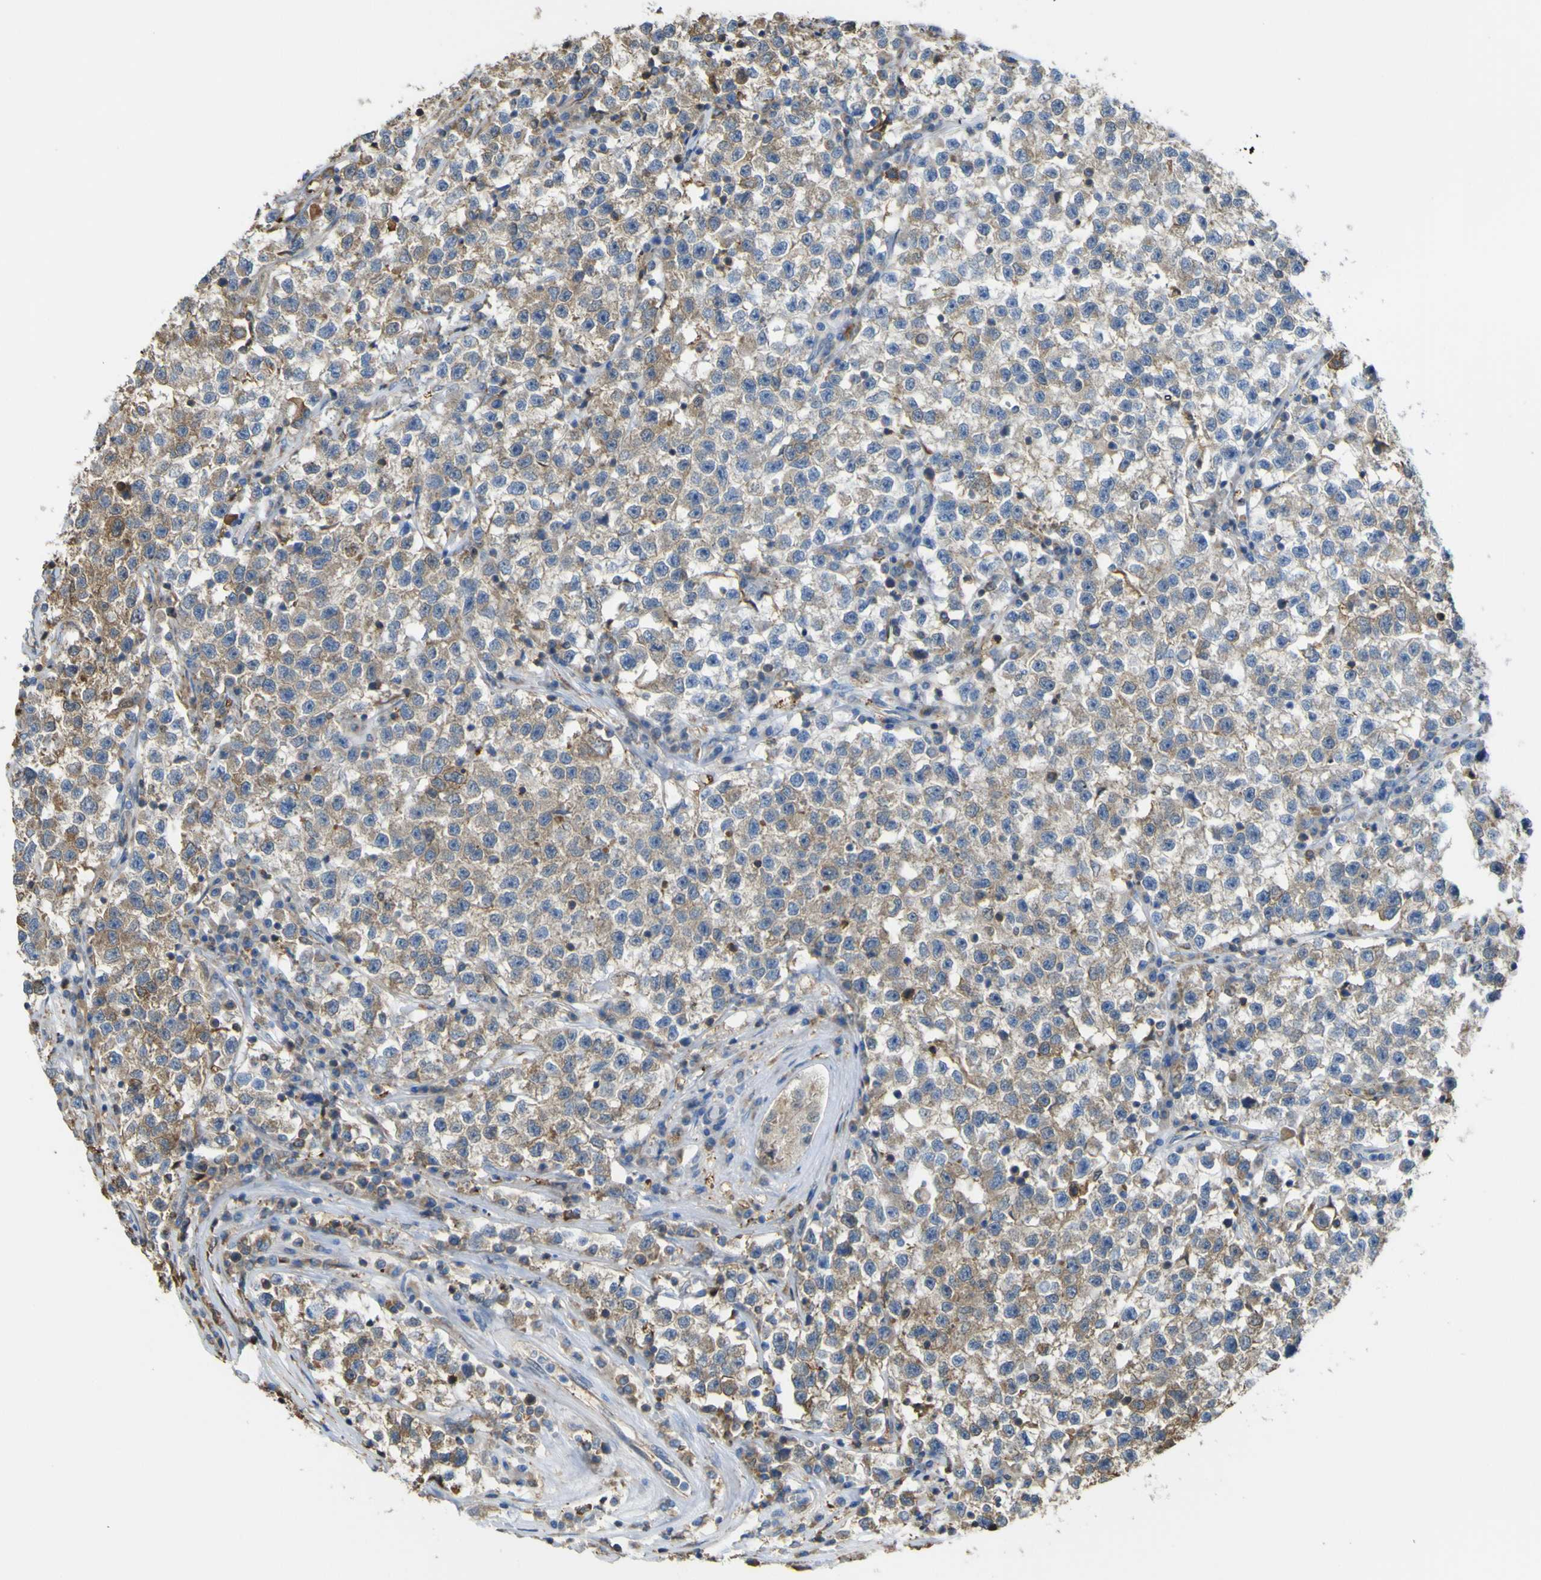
{"staining": {"intensity": "moderate", "quantity": ">75%", "location": "cytoplasmic/membranous"}, "tissue": "testis cancer", "cell_type": "Tumor cells", "image_type": "cancer", "snomed": [{"axis": "morphology", "description": "Seminoma, NOS"}, {"axis": "topography", "description": "Testis"}], "caption": "Moderate cytoplasmic/membranous protein staining is seen in approximately >75% of tumor cells in testis cancer.", "gene": "ABHD3", "patient": {"sex": "male", "age": 22}}